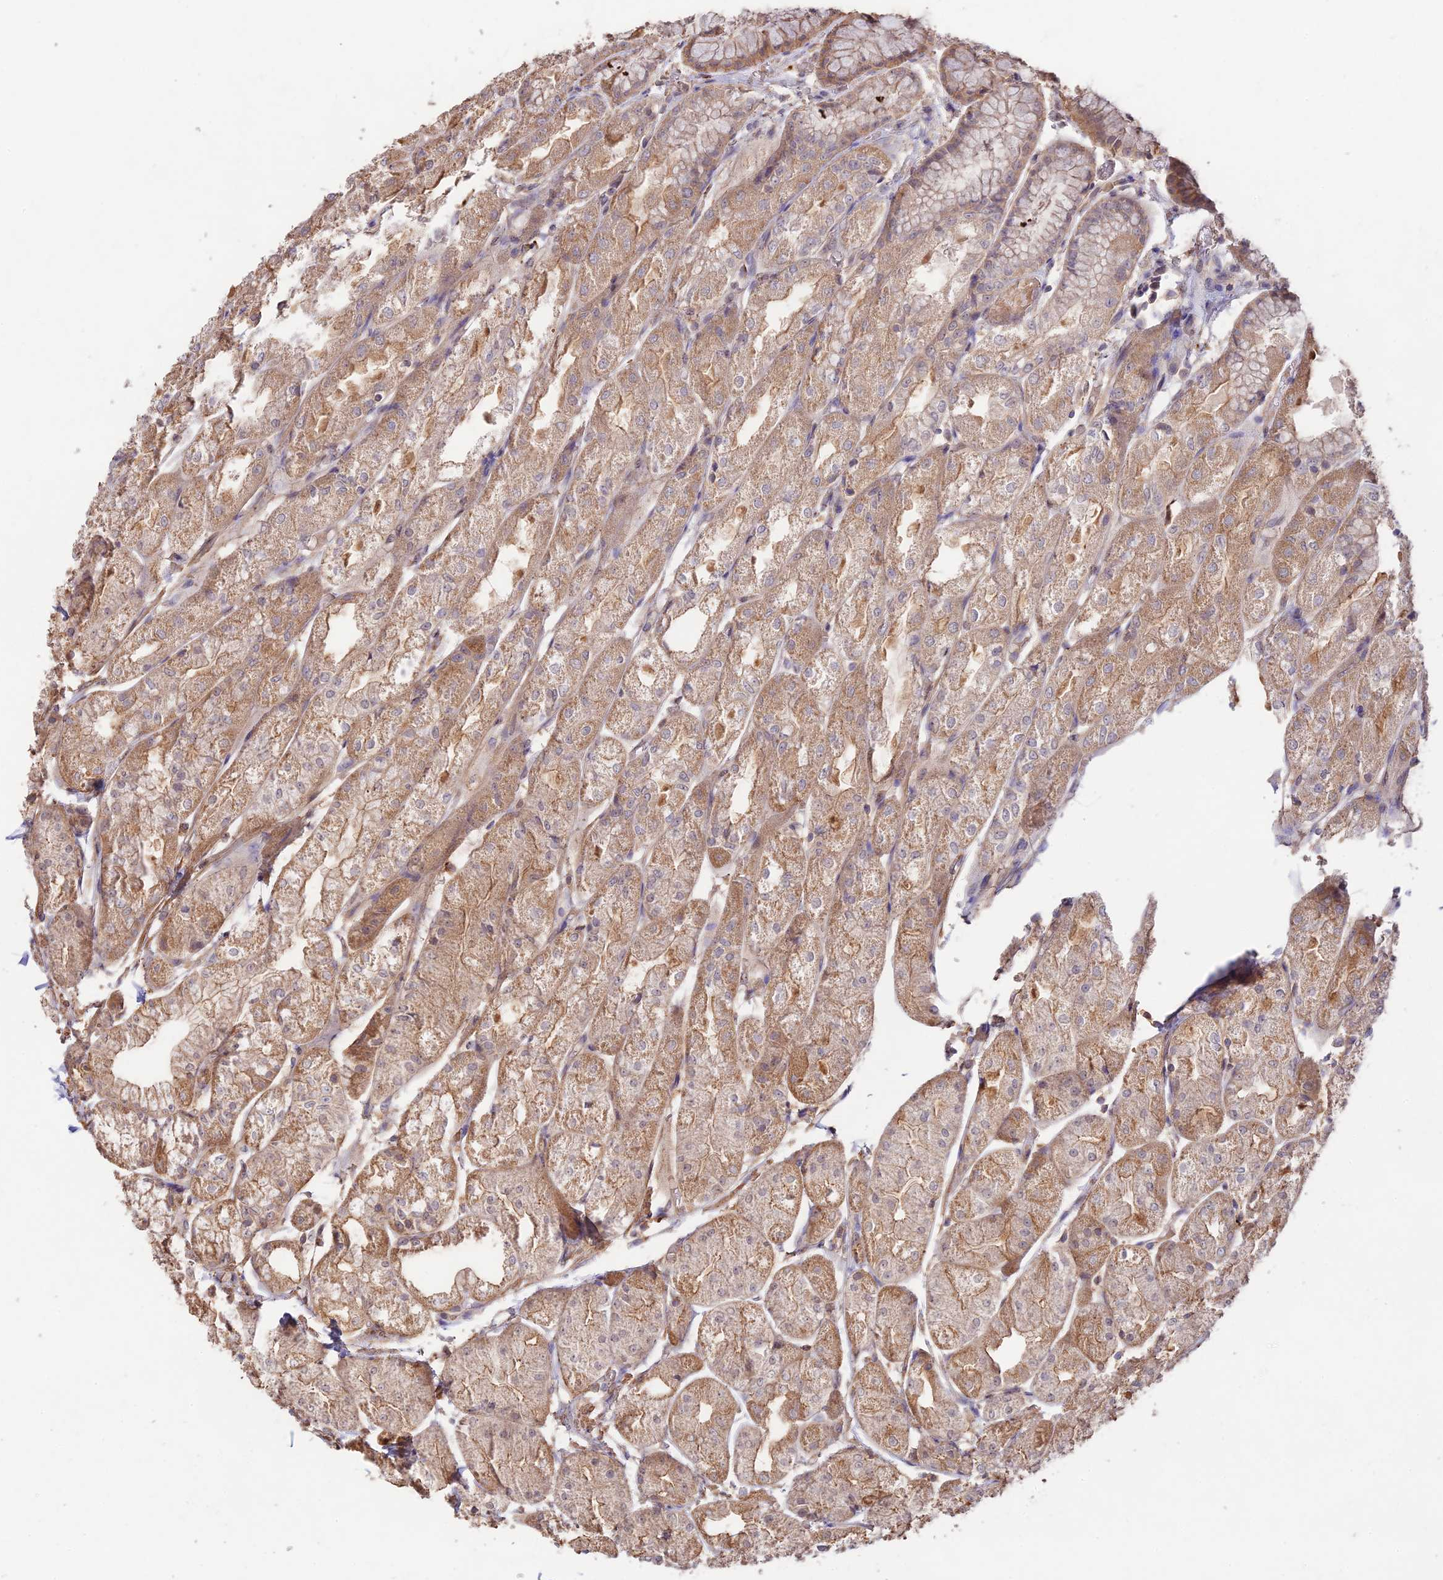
{"staining": {"intensity": "moderate", "quantity": ">75%", "location": "cytoplasmic/membranous"}, "tissue": "stomach", "cell_type": "Glandular cells", "image_type": "normal", "snomed": [{"axis": "morphology", "description": "Normal tissue, NOS"}, {"axis": "topography", "description": "Stomach, upper"}], "caption": "An image of human stomach stained for a protein displays moderate cytoplasmic/membranous brown staining in glandular cells. (Brightfield microscopy of DAB IHC at high magnification).", "gene": "CLCF1", "patient": {"sex": "male", "age": 72}}